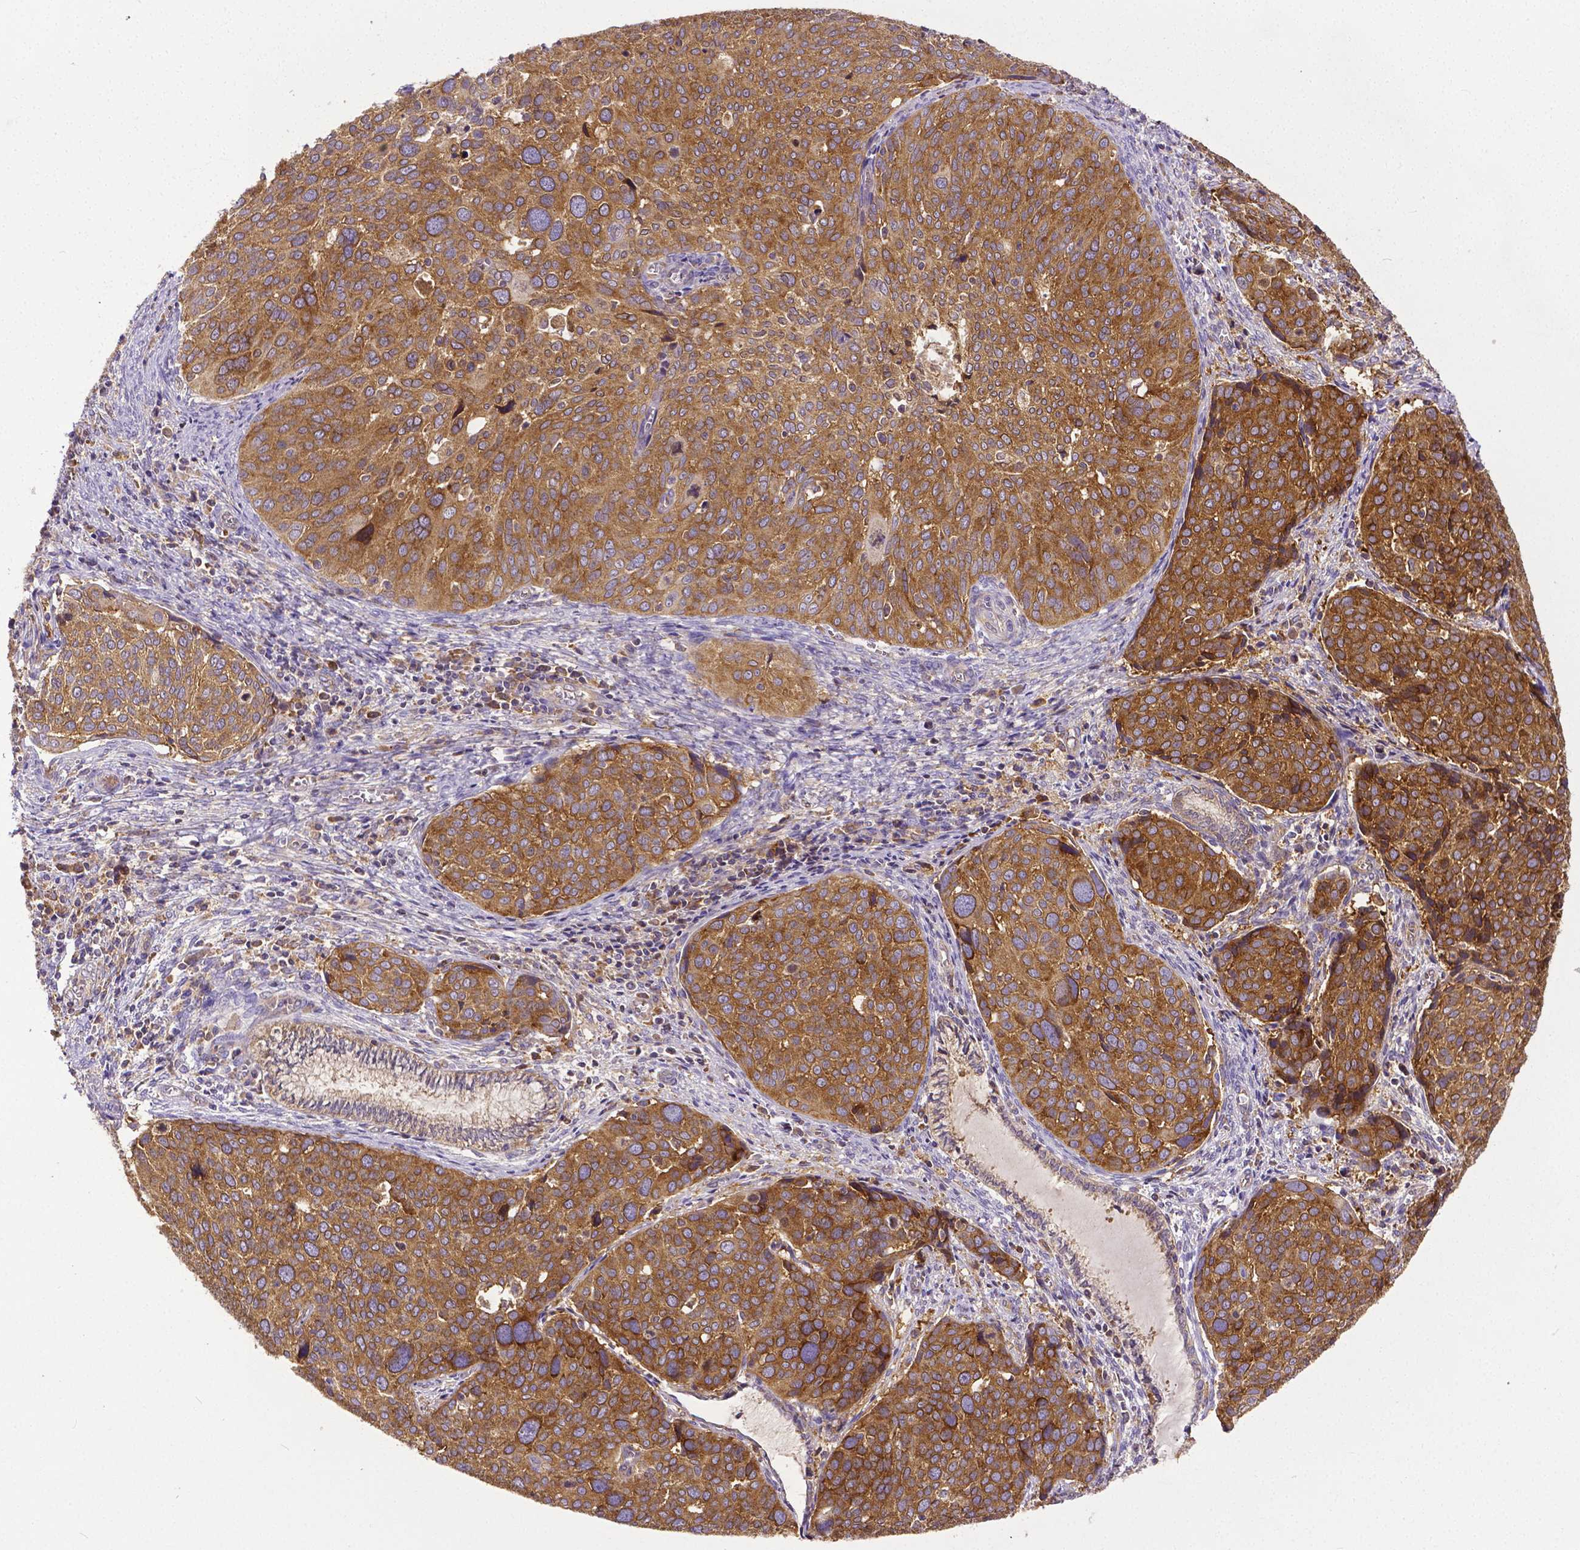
{"staining": {"intensity": "strong", "quantity": ">75%", "location": "cytoplasmic/membranous"}, "tissue": "cervical cancer", "cell_type": "Tumor cells", "image_type": "cancer", "snomed": [{"axis": "morphology", "description": "Squamous cell carcinoma, NOS"}, {"axis": "topography", "description": "Cervix"}], "caption": "Tumor cells show high levels of strong cytoplasmic/membranous staining in approximately >75% of cells in cervical cancer. The protein is stained brown, and the nuclei are stained in blue (DAB (3,3'-diaminobenzidine) IHC with brightfield microscopy, high magnification).", "gene": "DICER1", "patient": {"sex": "female", "age": 39}}